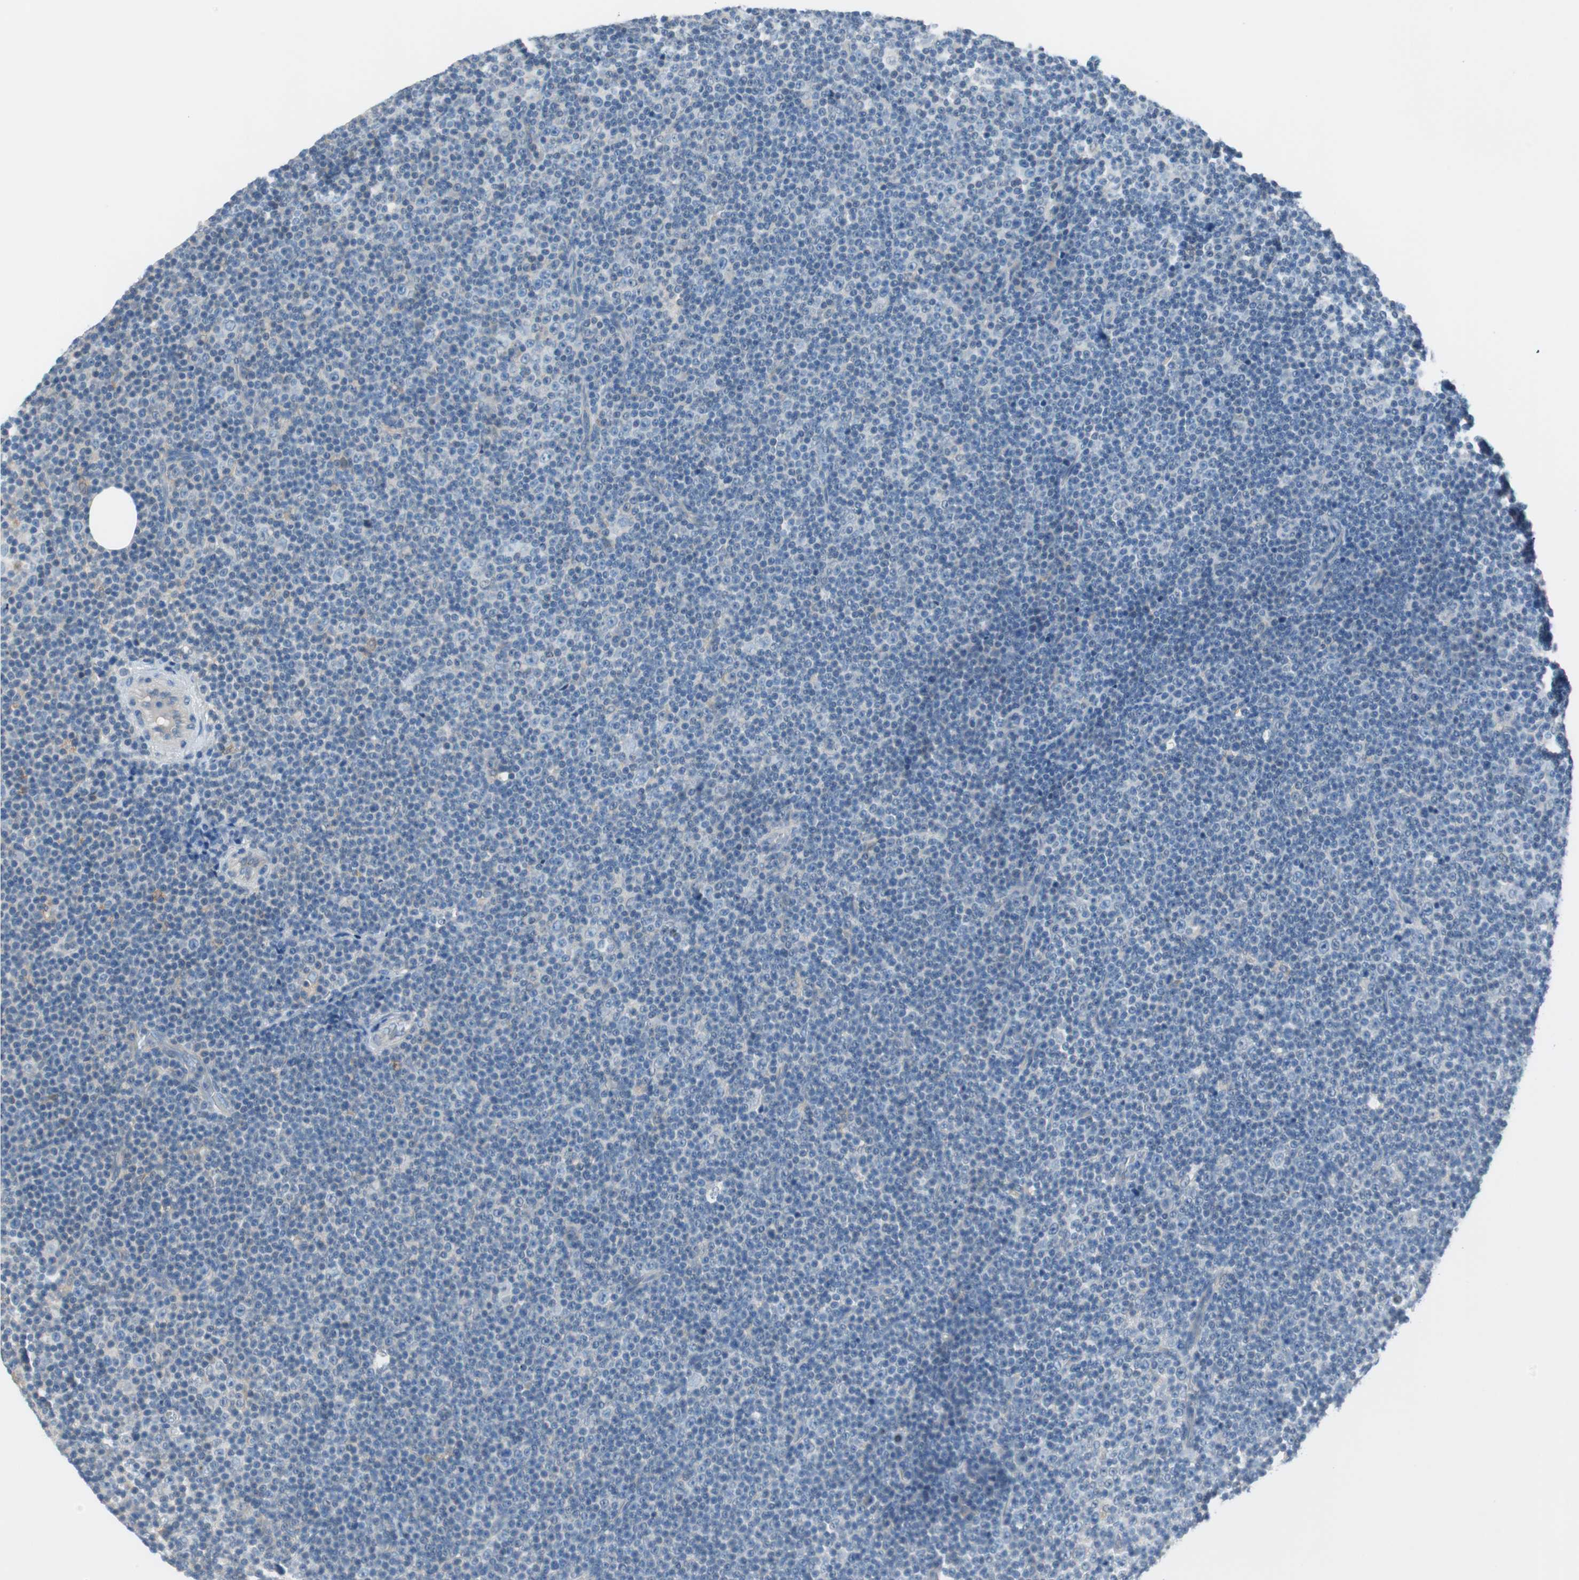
{"staining": {"intensity": "negative", "quantity": "none", "location": "none"}, "tissue": "lymphoma", "cell_type": "Tumor cells", "image_type": "cancer", "snomed": [{"axis": "morphology", "description": "Malignant lymphoma, non-Hodgkin's type, Low grade"}, {"axis": "topography", "description": "Lymph node"}], "caption": "Human low-grade malignant lymphoma, non-Hodgkin's type stained for a protein using IHC shows no expression in tumor cells.", "gene": "GLUL", "patient": {"sex": "female", "age": 67}}